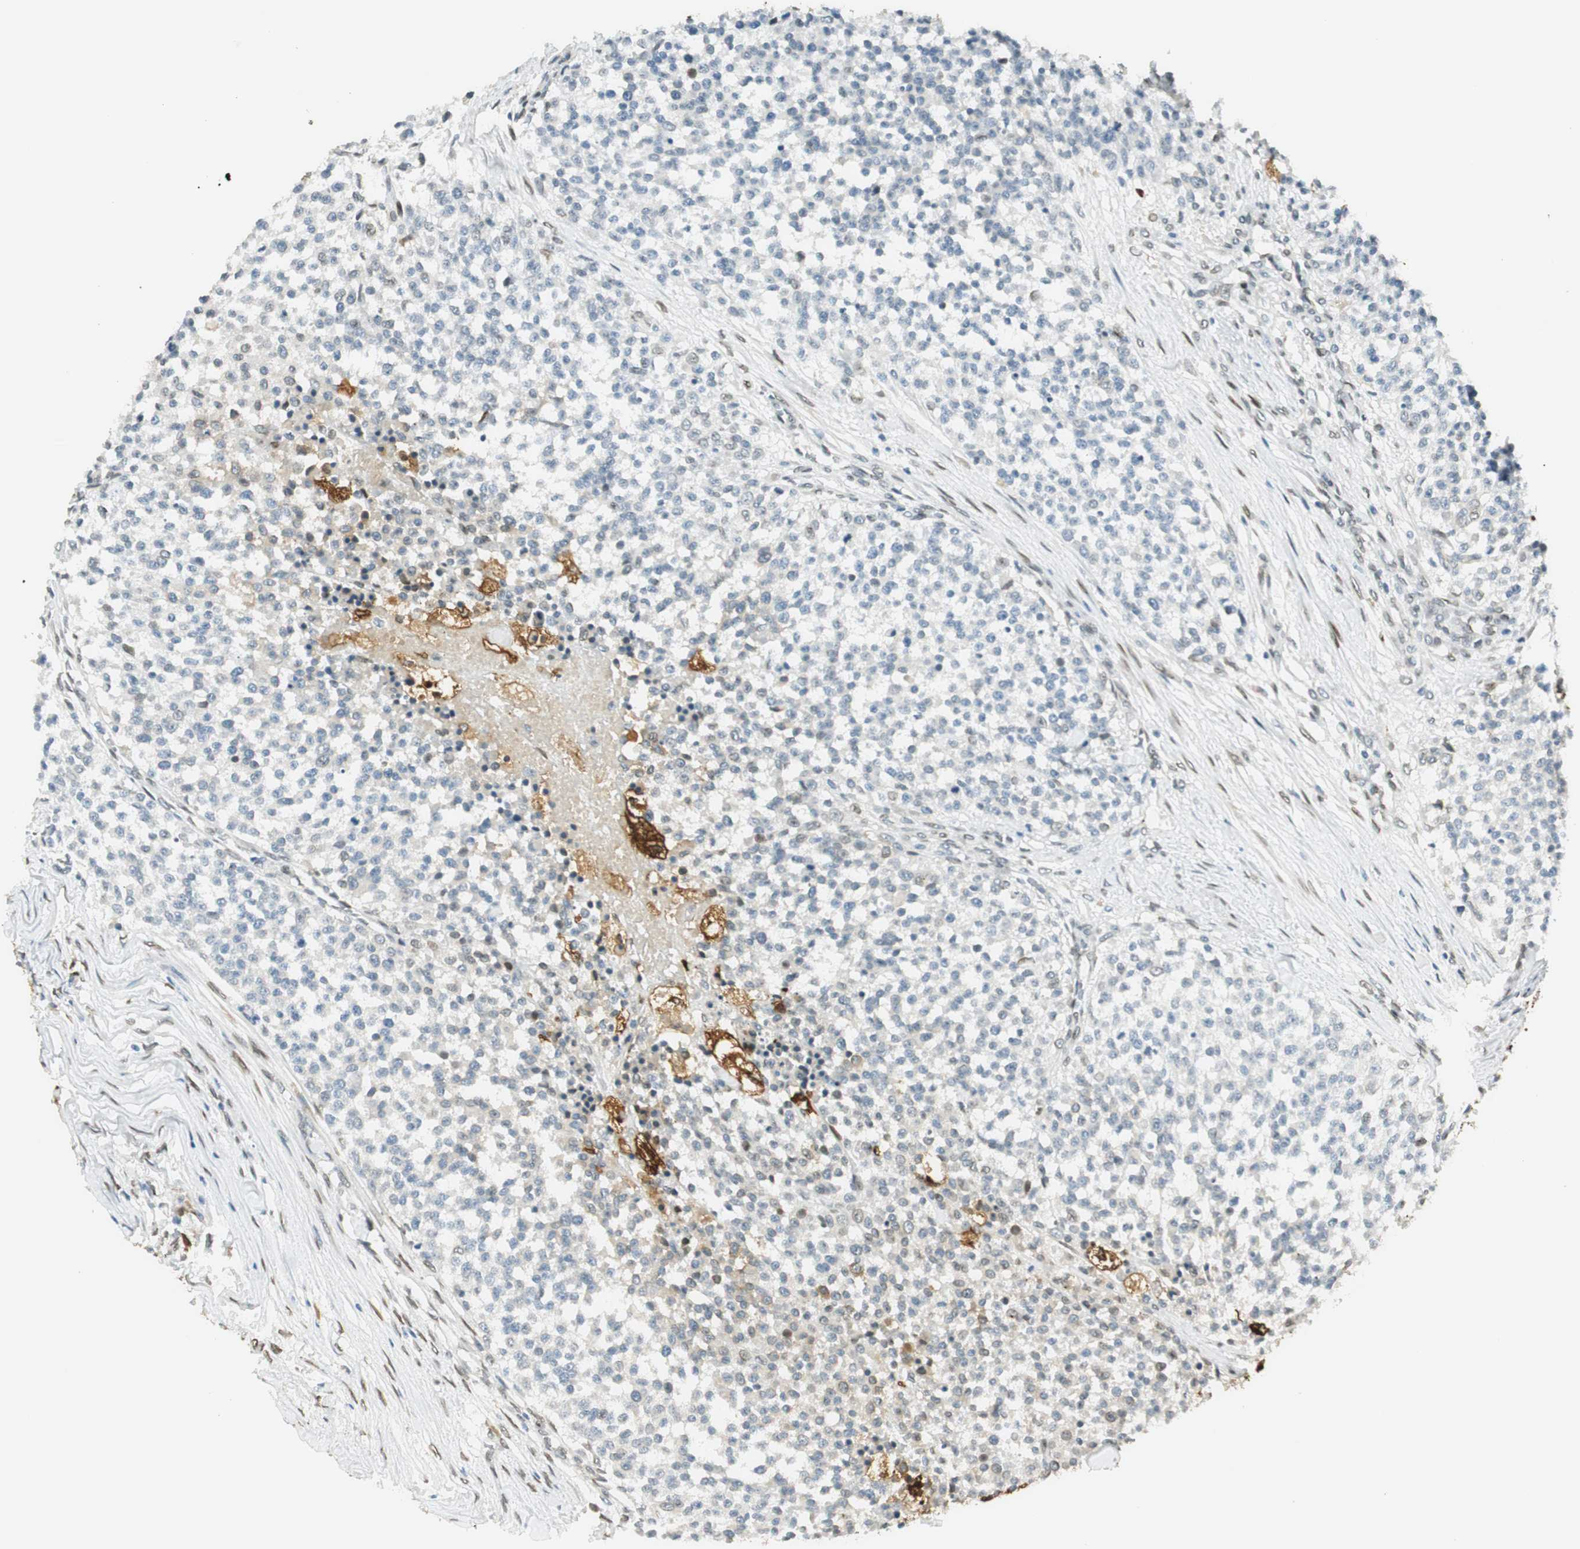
{"staining": {"intensity": "negative", "quantity": "none", "location": "none"}, "tissue": "testis cancer", "cell_type": "Tumor cells", "image_type": "cancer", "snomed": [{"axis": "morphology", "description": "Seminoma, NOS"}, {"axis": "topography", "description": "Testis"}], "caption": "Image shows no significant protein expression in tumor cells of seminoma (testis). (DAB (3,3'-diaminobenzidine) immunohistochemistry (IHC) with hematoxylin counter stain).", "gene": "TMEM260", "patient": {"sex": "male", "age": 59}}